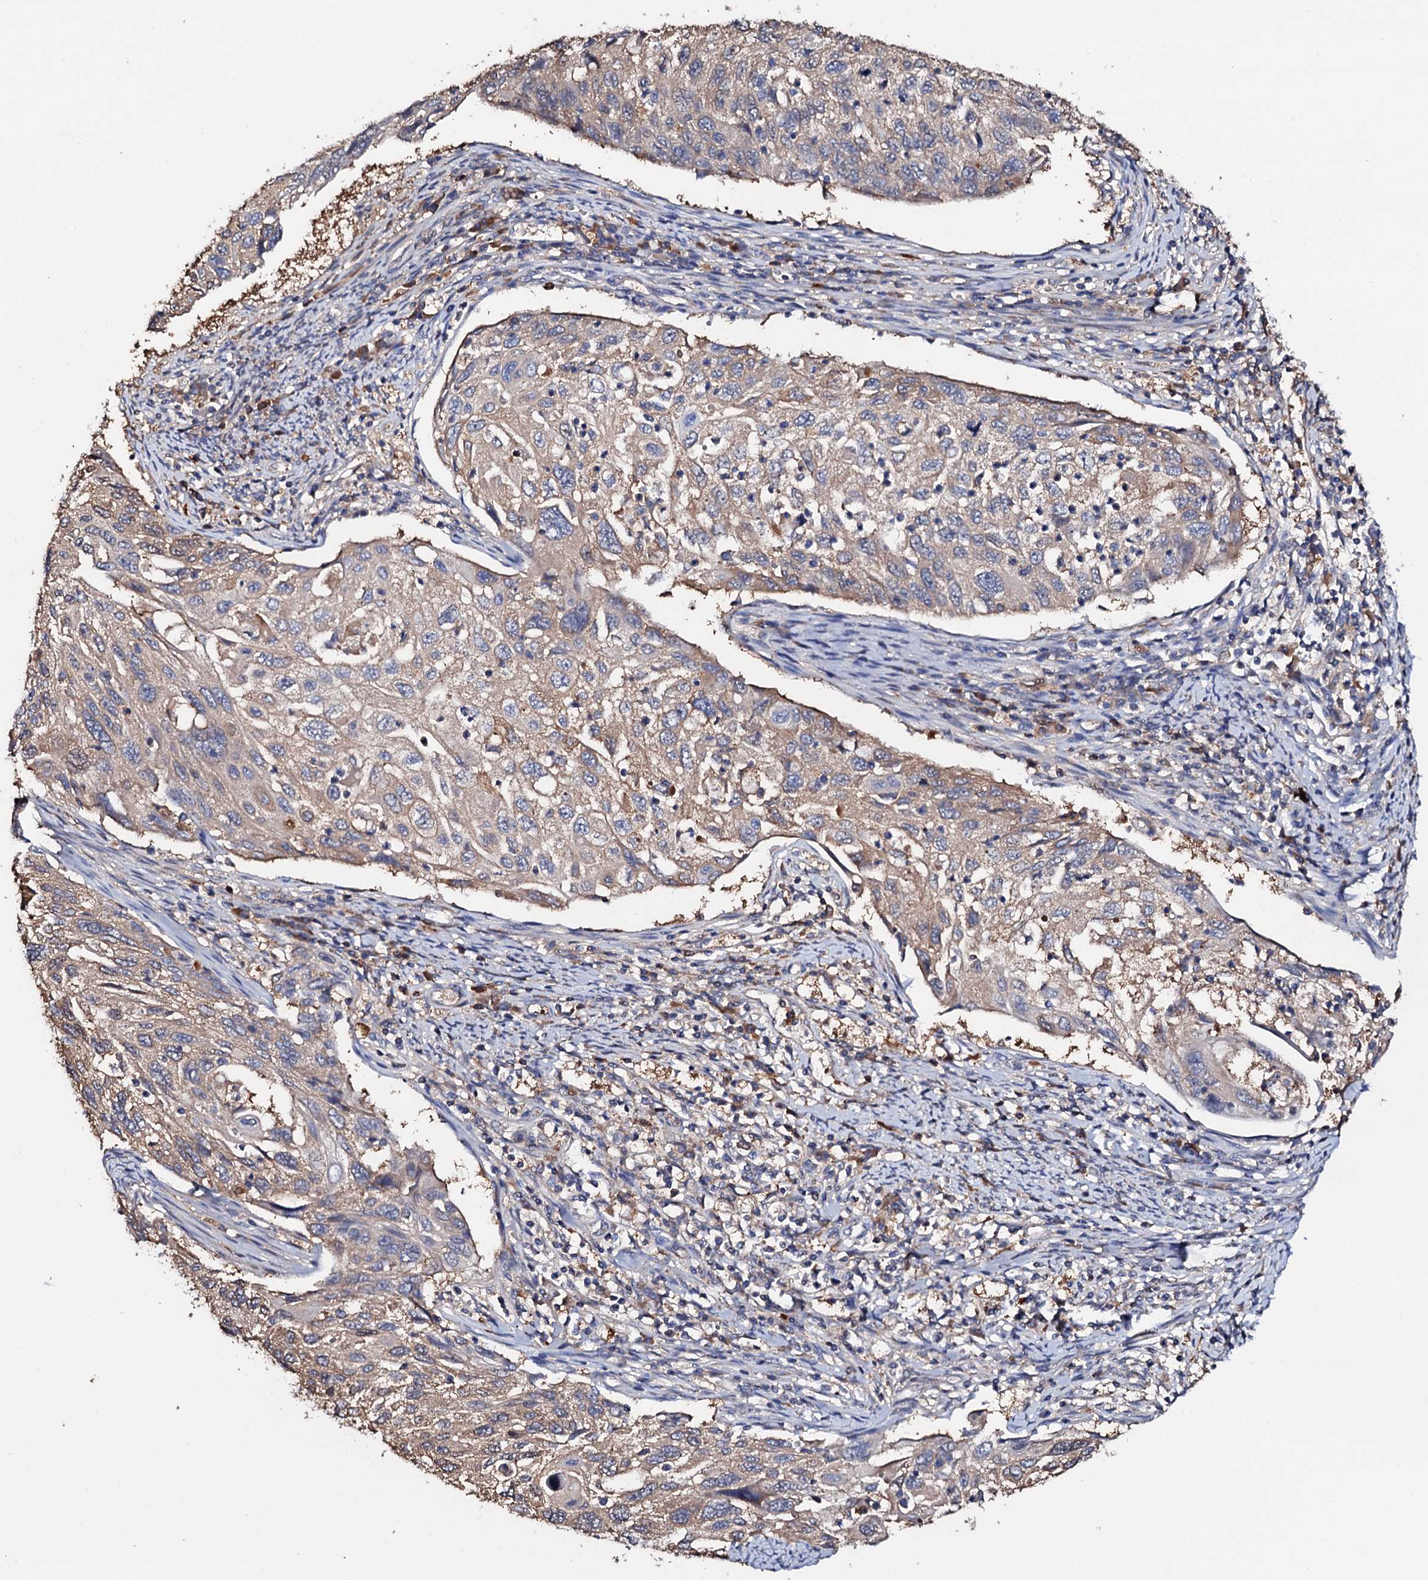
{"staining": {"intensity": "weak", "quantity": ">75%", "location": "cytoplasmic/membranous"}, "tissue": "cervical cancer", "cell_type": "Tumor cells", "image_type": "cancer", "snomed": [{"axis": "morphology", "description": "Squamous cell carcinoma, NOS"}, {"axis": "topography", "description": "Cervix"}], "caption": "There is low levels of weak cytoplasmic/membranous staining in tumor cells of squamous cell carcinoma (cervical), as demonstrated by immunohistochemical staining (brown color).", "gene": "TCAF2", "patient": {"sex": "female", "age": 70}}